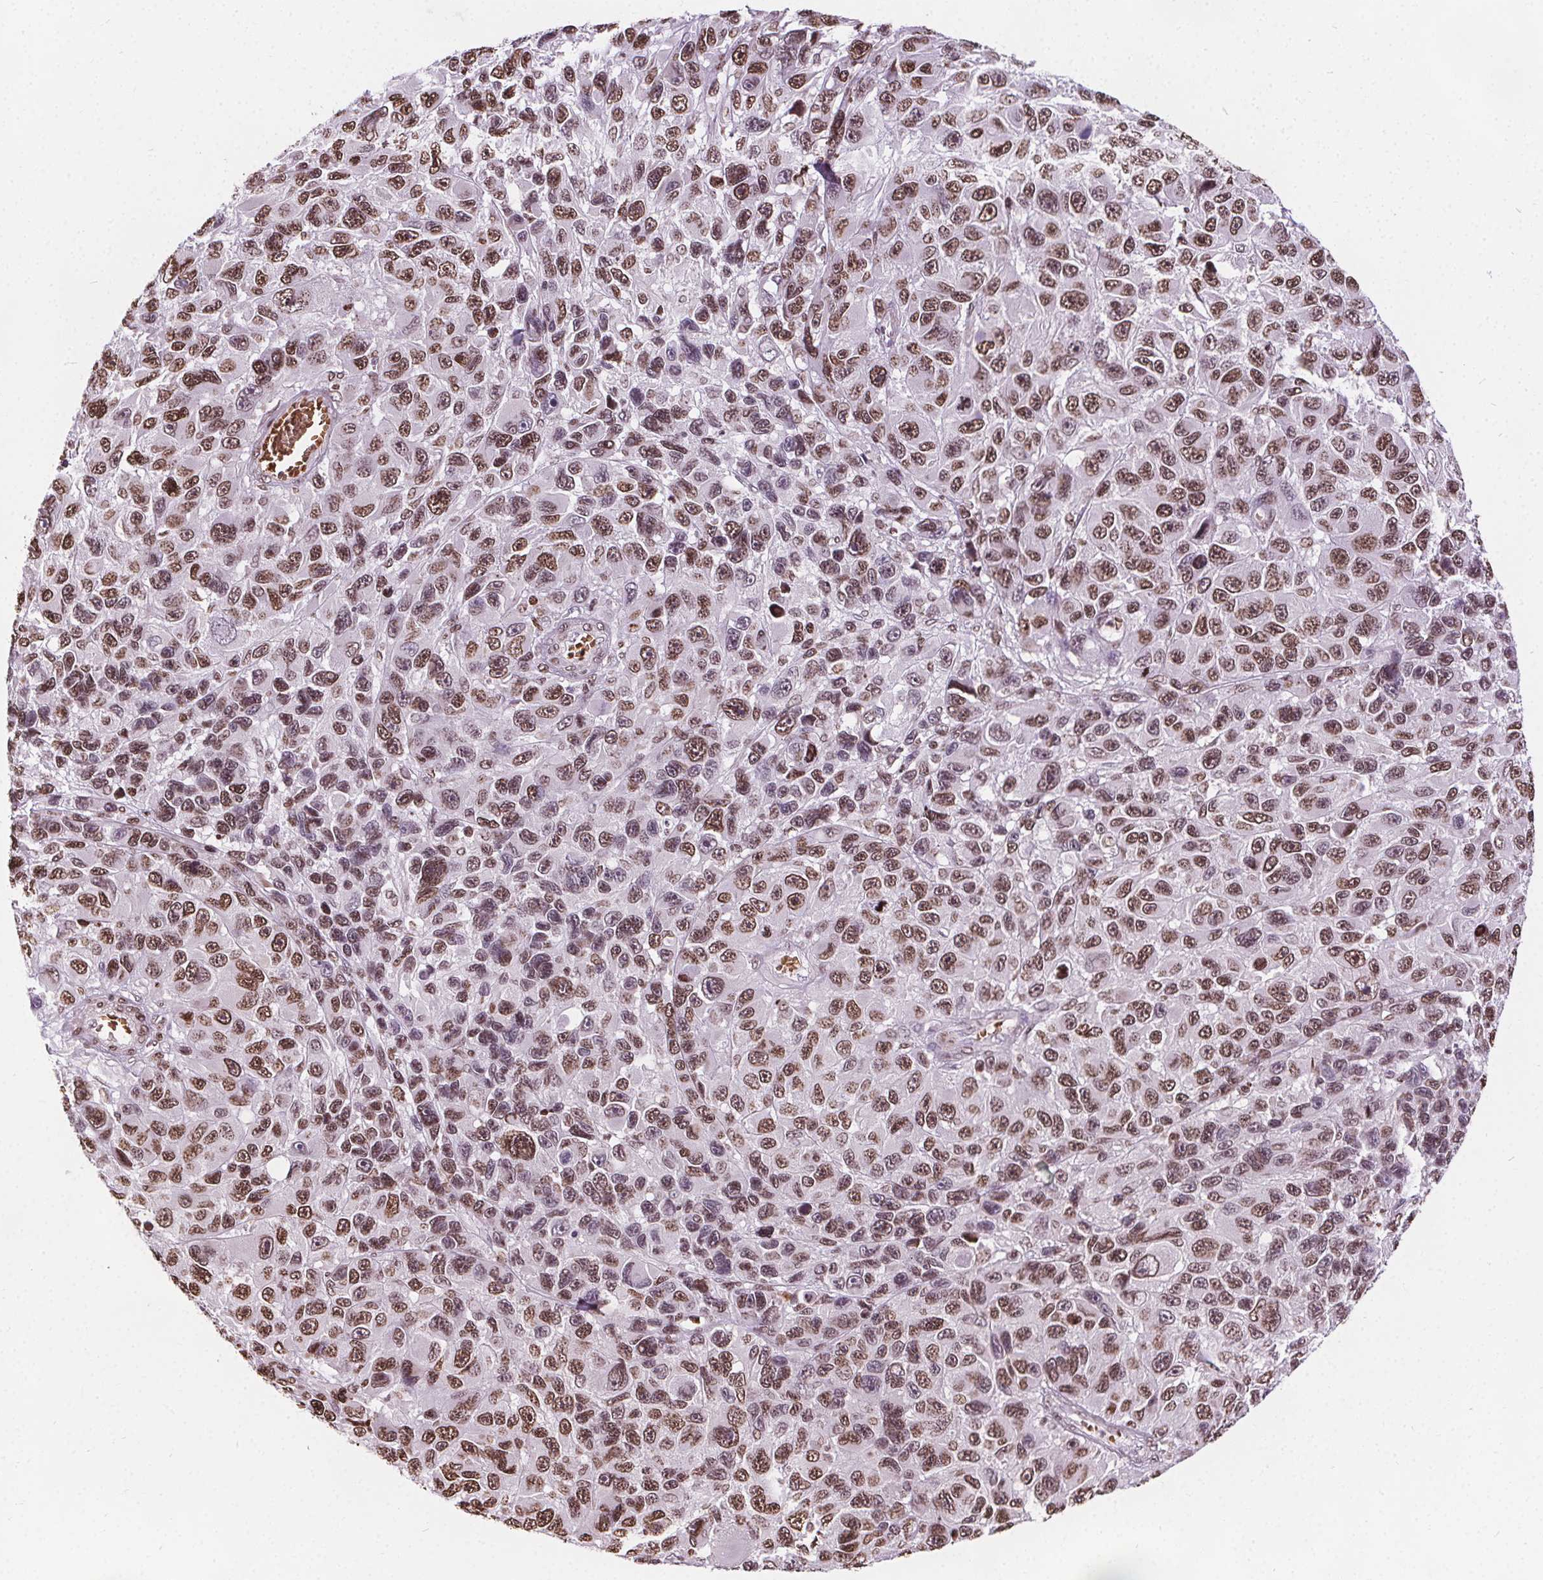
{"staining": {"intensity": "moderate", "quantity": ">75%", "location": "nuclear"}, "tissue": "melanoma", "cell_type": "Tumor cells", "image_type": "cancer", "snomed": [{"axis": "morphology", "description": "Malignant melanoma, NOS"}, {"axis": "topography", "description": "Skin"}], "caption": "Malignant melanoma stained with immunohistochemistry (IHC) displays moderate nuclear staining in approximately >75% of tumor cells.", "gene": "ISLR2", "patient": {"sex": "male", "age": 53}}